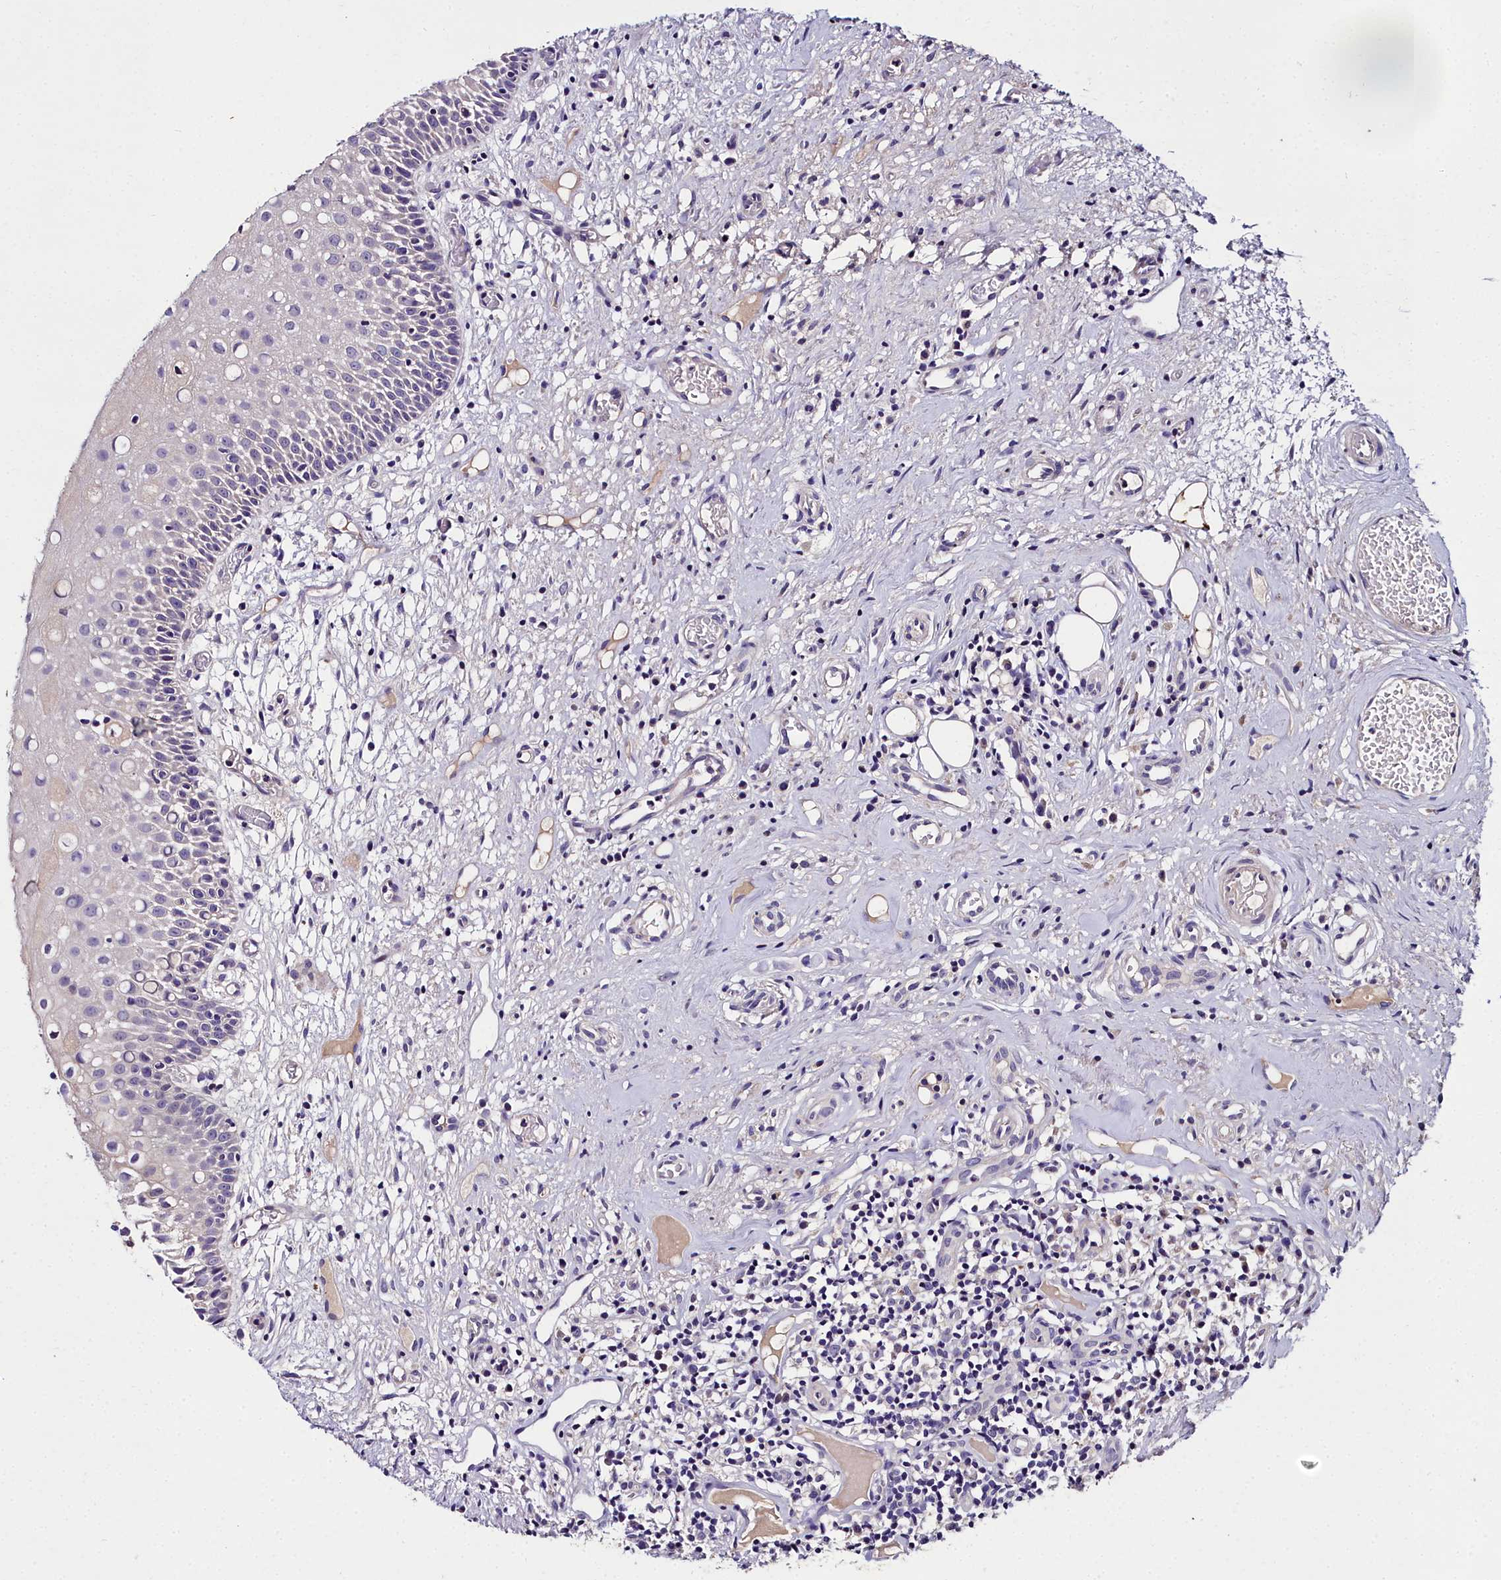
{"staining": {"intensity": "weak", "quantity": "<25%", "location": "cytoplasmic/membranous"}, "tissue": "oral mucosa", "cell_type": "Squamous epithelial cells", "image_type": "normal", "snomed": [{"axis": "morphology", "description": "Normal tissue, NOS"}, {"axis": "topography", "description": "Oral tissue"}], "caption": "This is a photomicrograph of immunohistochemistry (IHC) staining of unremarkable oral mucosa, which shows no expression in squamous epithelial cells.", "gene": "NT5M", "patient": {"sex": "female", "age": 69}}